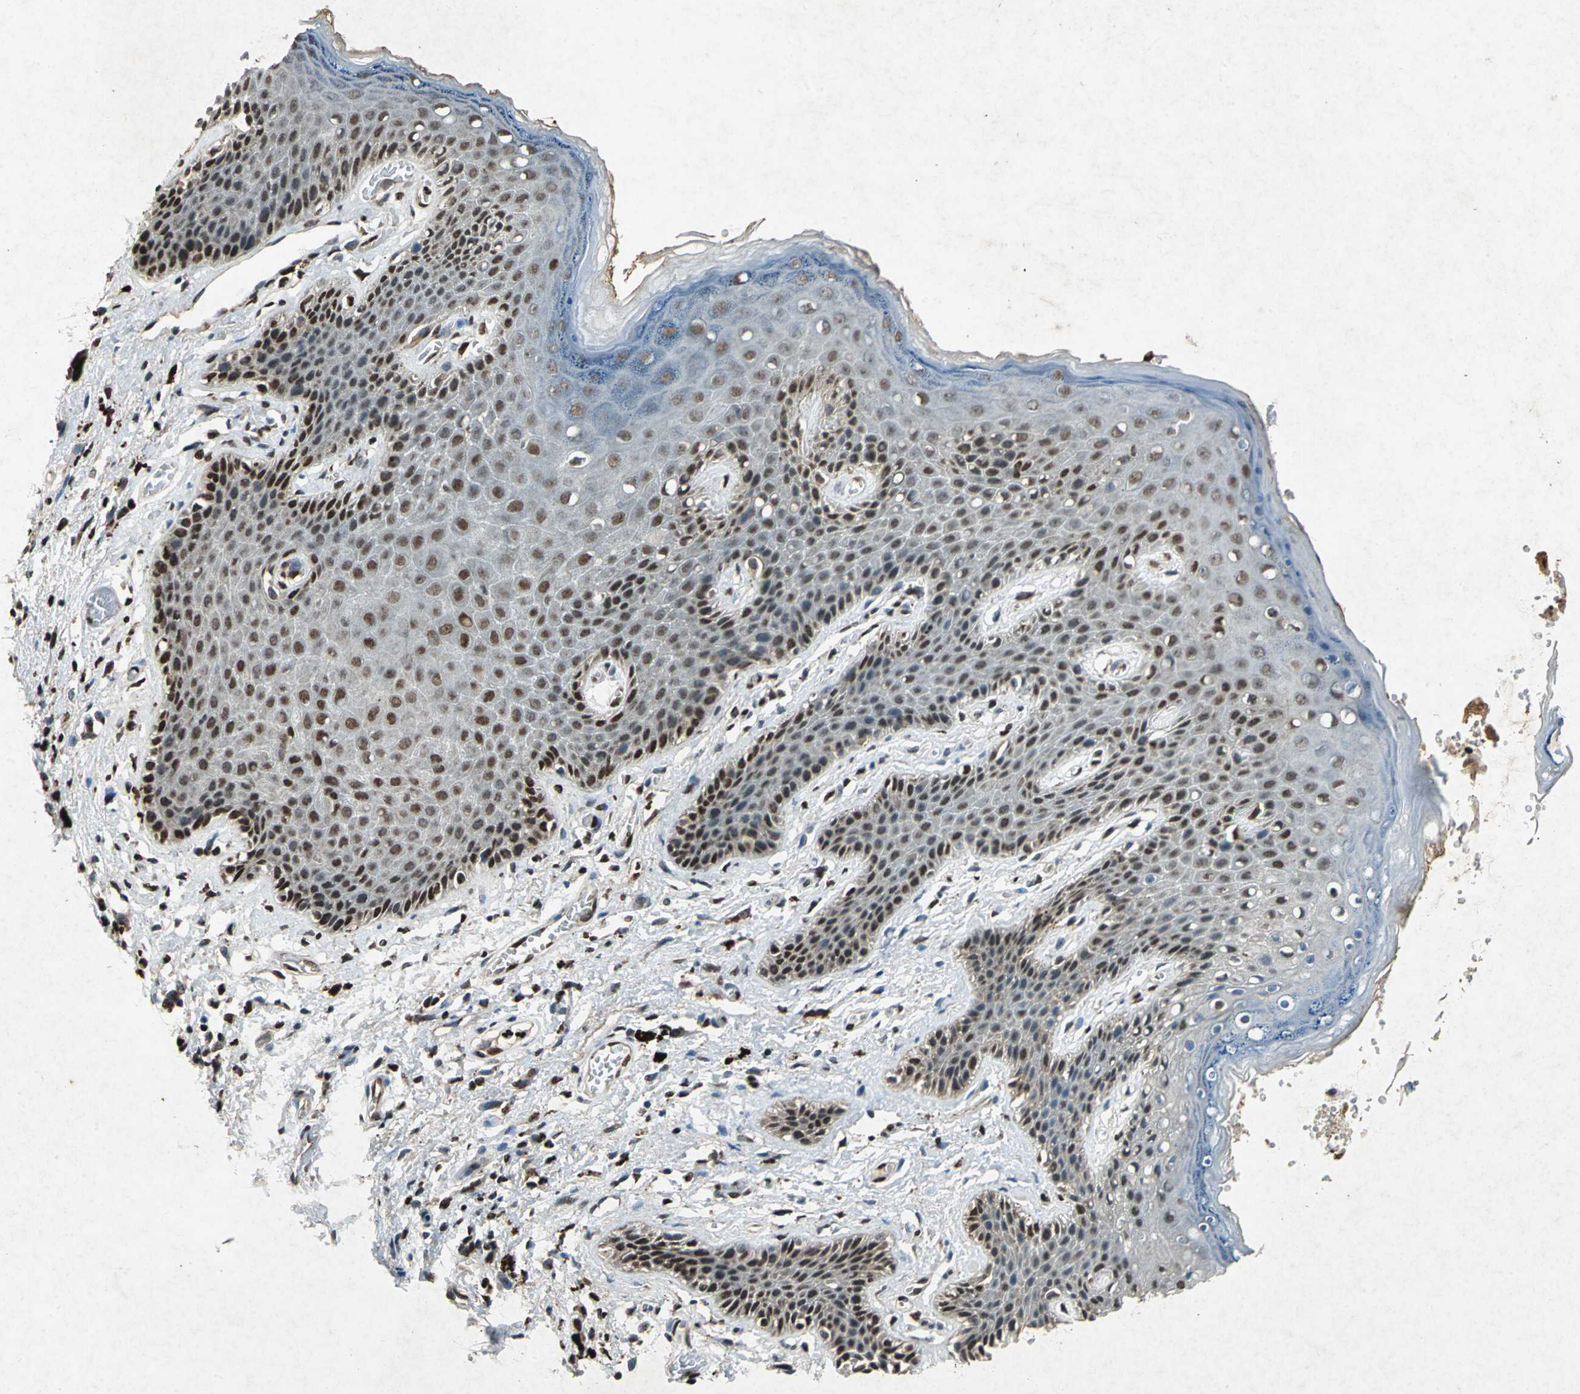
{"staining": {"intensity": "moderate", "quantity": ">75%", "location": "nuclear"}, "tissue": "skin", "cell_type": "Epidermal cells", "image_type": "normal", "snomed": [{"axis": "morphology", "description": "Normal tissue, NOS"}, {"axis": "topography", "description": "Anal"}], "caption": "The histopathology image shows immunohistochemical staining of normal skin. There is moderate nuclear staining is identified in approximately >75% of epidermal cells.", "gene": "ANP32A", "patient": {"sex": "female", "age": 46}}